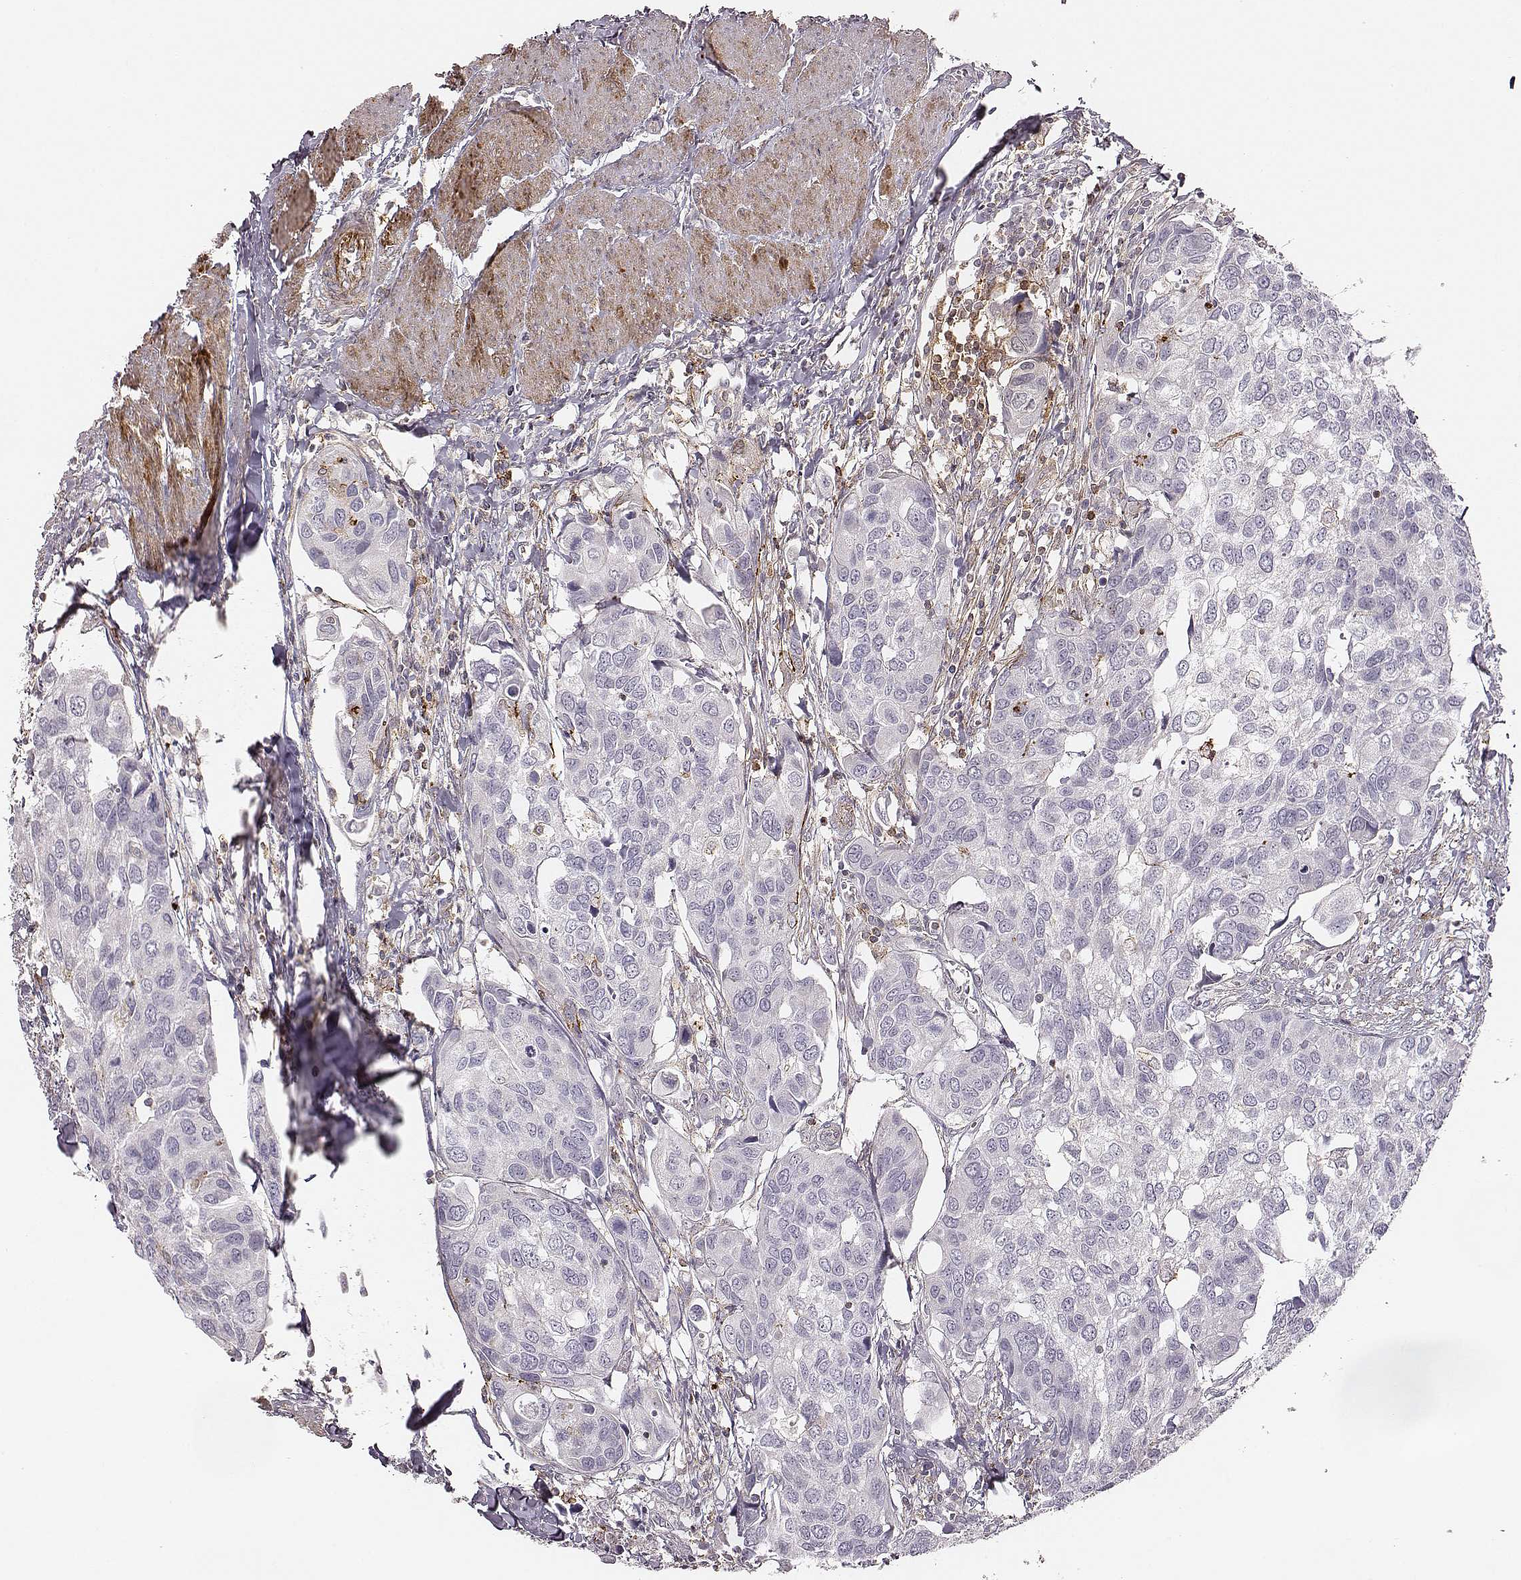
{"staining": {"intensity": "negative", "quantity": "none", "location": "none"}, "tissue": "urothelial cancer", "cell_type": "Tumor cells", "image_type": "cancer", "snomed": [{"axis": "morphology", "description": "Urothelial carcinoma, High grade"}, {"axis": "topography", "description": "Urinary bladder"}], "caption": "Human high-grade urothelial carcinoma stained for a protein using immunohistochemistry (IHC) displays no positivity in tumor cells.", "gene": "ZYX", "patient": {"sex": "male", "age": 60}}